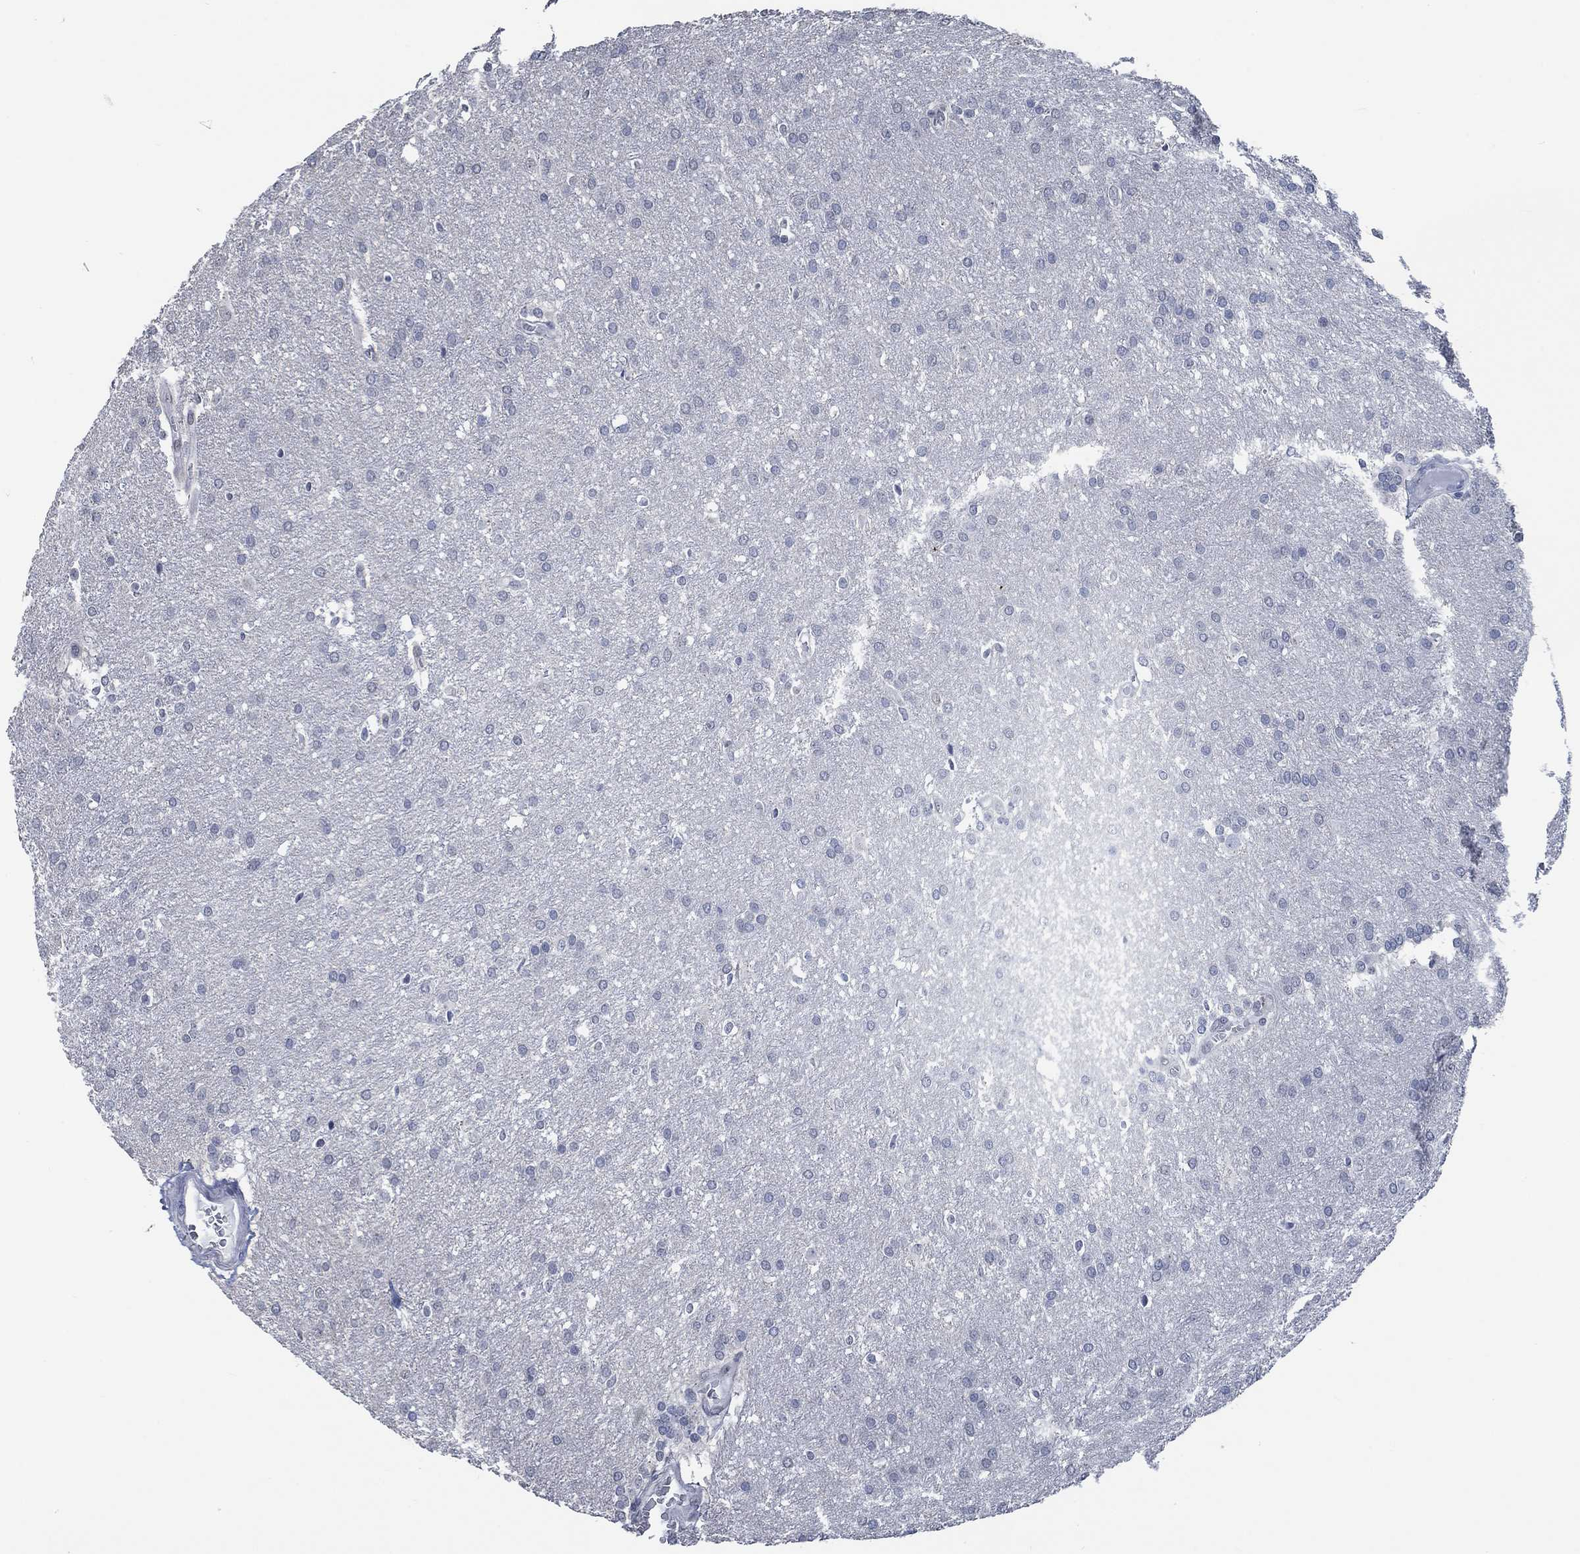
{"staining": {"intensity": "negative", "quantity": "none", "location": "none"}, "tissue": "glioma", "cell_type": "Tumor cells", "image_type": "cancer", "snomed": [{"axis": "morphology", "description": "Glioma, malignant, Low grade"}, {"axis": "topography", "description": "Brain"}], "caption": "There is no significant expression in tumor cells of malignant glioma (low-grade).", "gene": "OBSCN", "patient": {"sex": "female", "age": 32}}